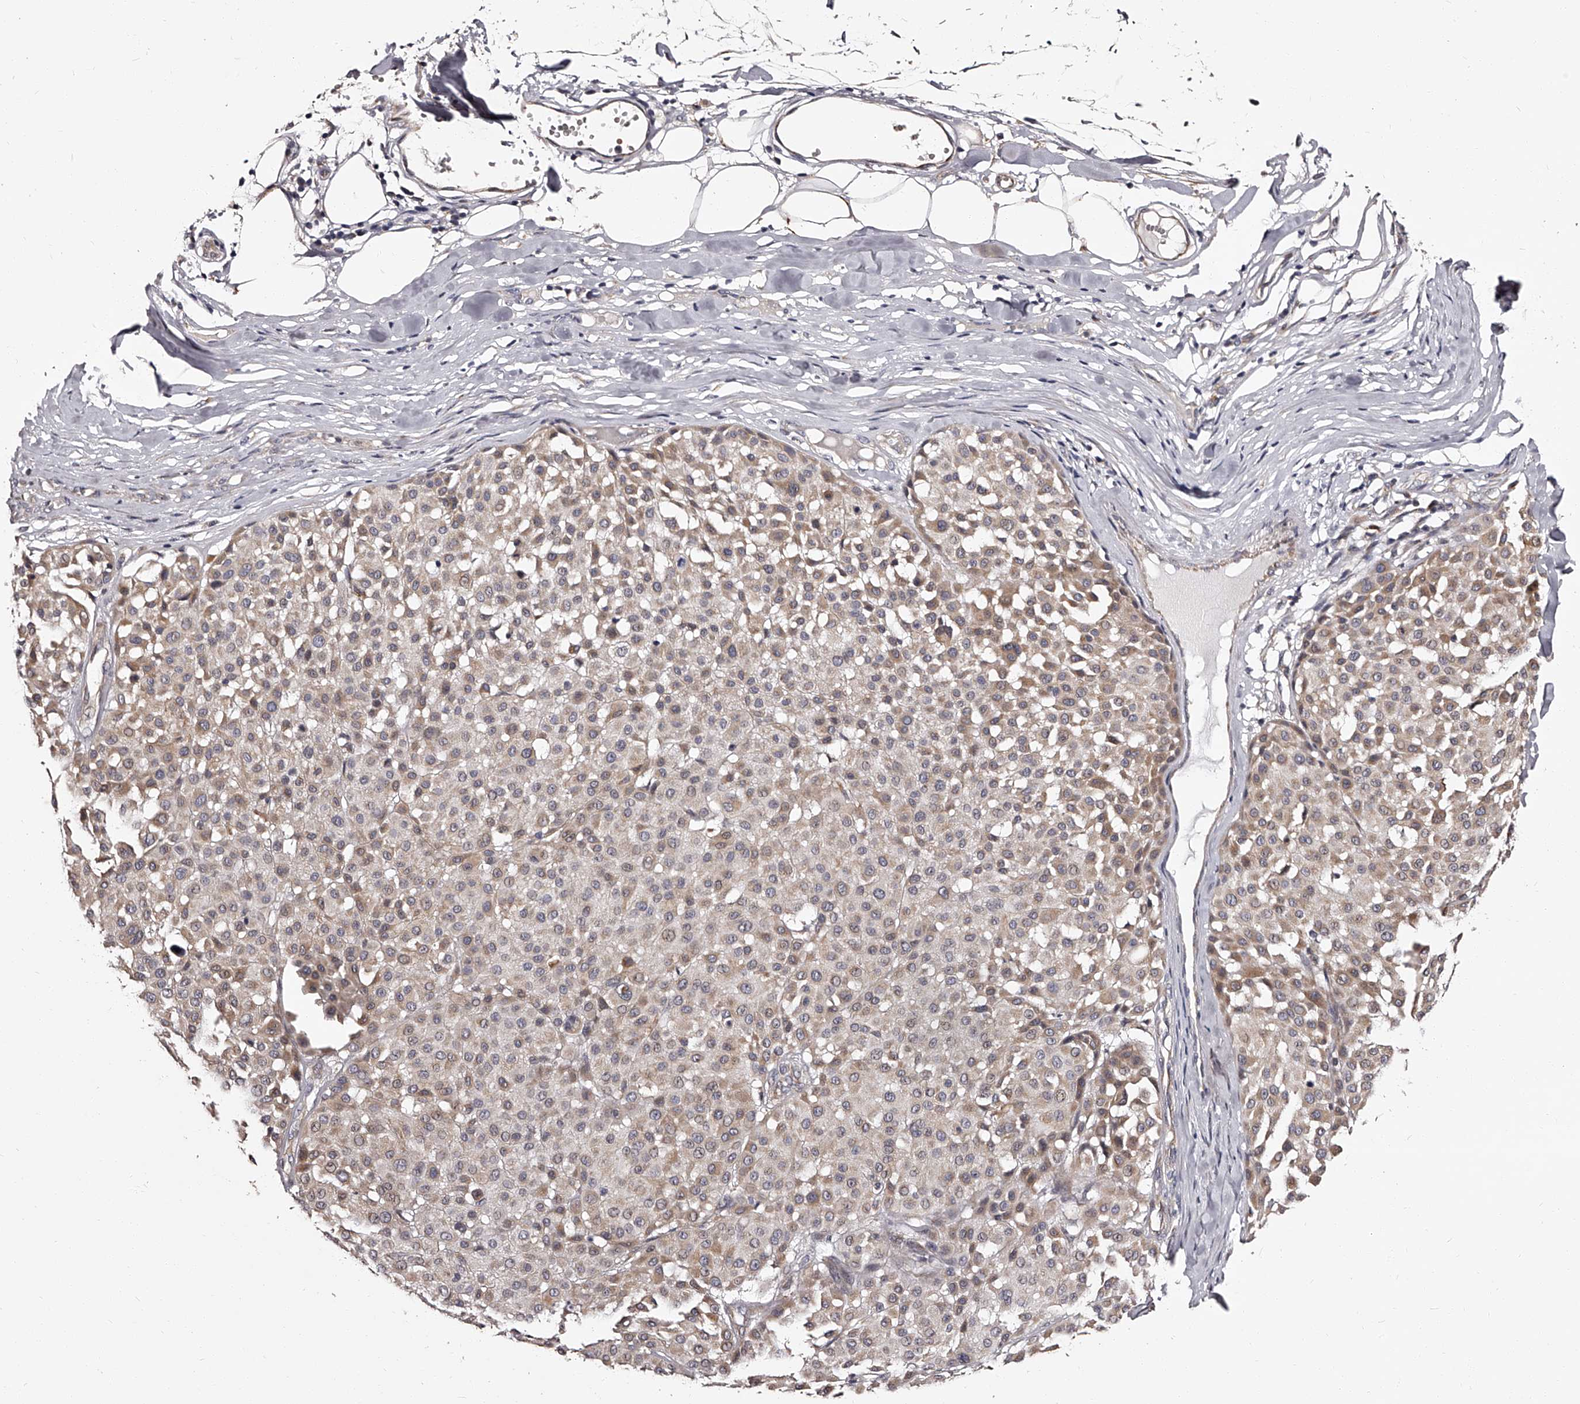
{"staining": {"intensity": "weak", "quantity": "<25%", "location": "cytoplasmic/membranous"}, "tissue": "melanoma", "cell_type": "Tumor cells", "image_type": "cancer", "snomed": [{"axis": "morphology", "description": "Malignant melanoma, Metastatic site"}, {"axis": "topography", "description": "Soft tissue"}], "caption": "Melanoma stained for a protein using immunohistochemistry reveals no staining tumor cells.", "gene": "RSC1A1", "patient": {"sex": "male", "age": 41}}